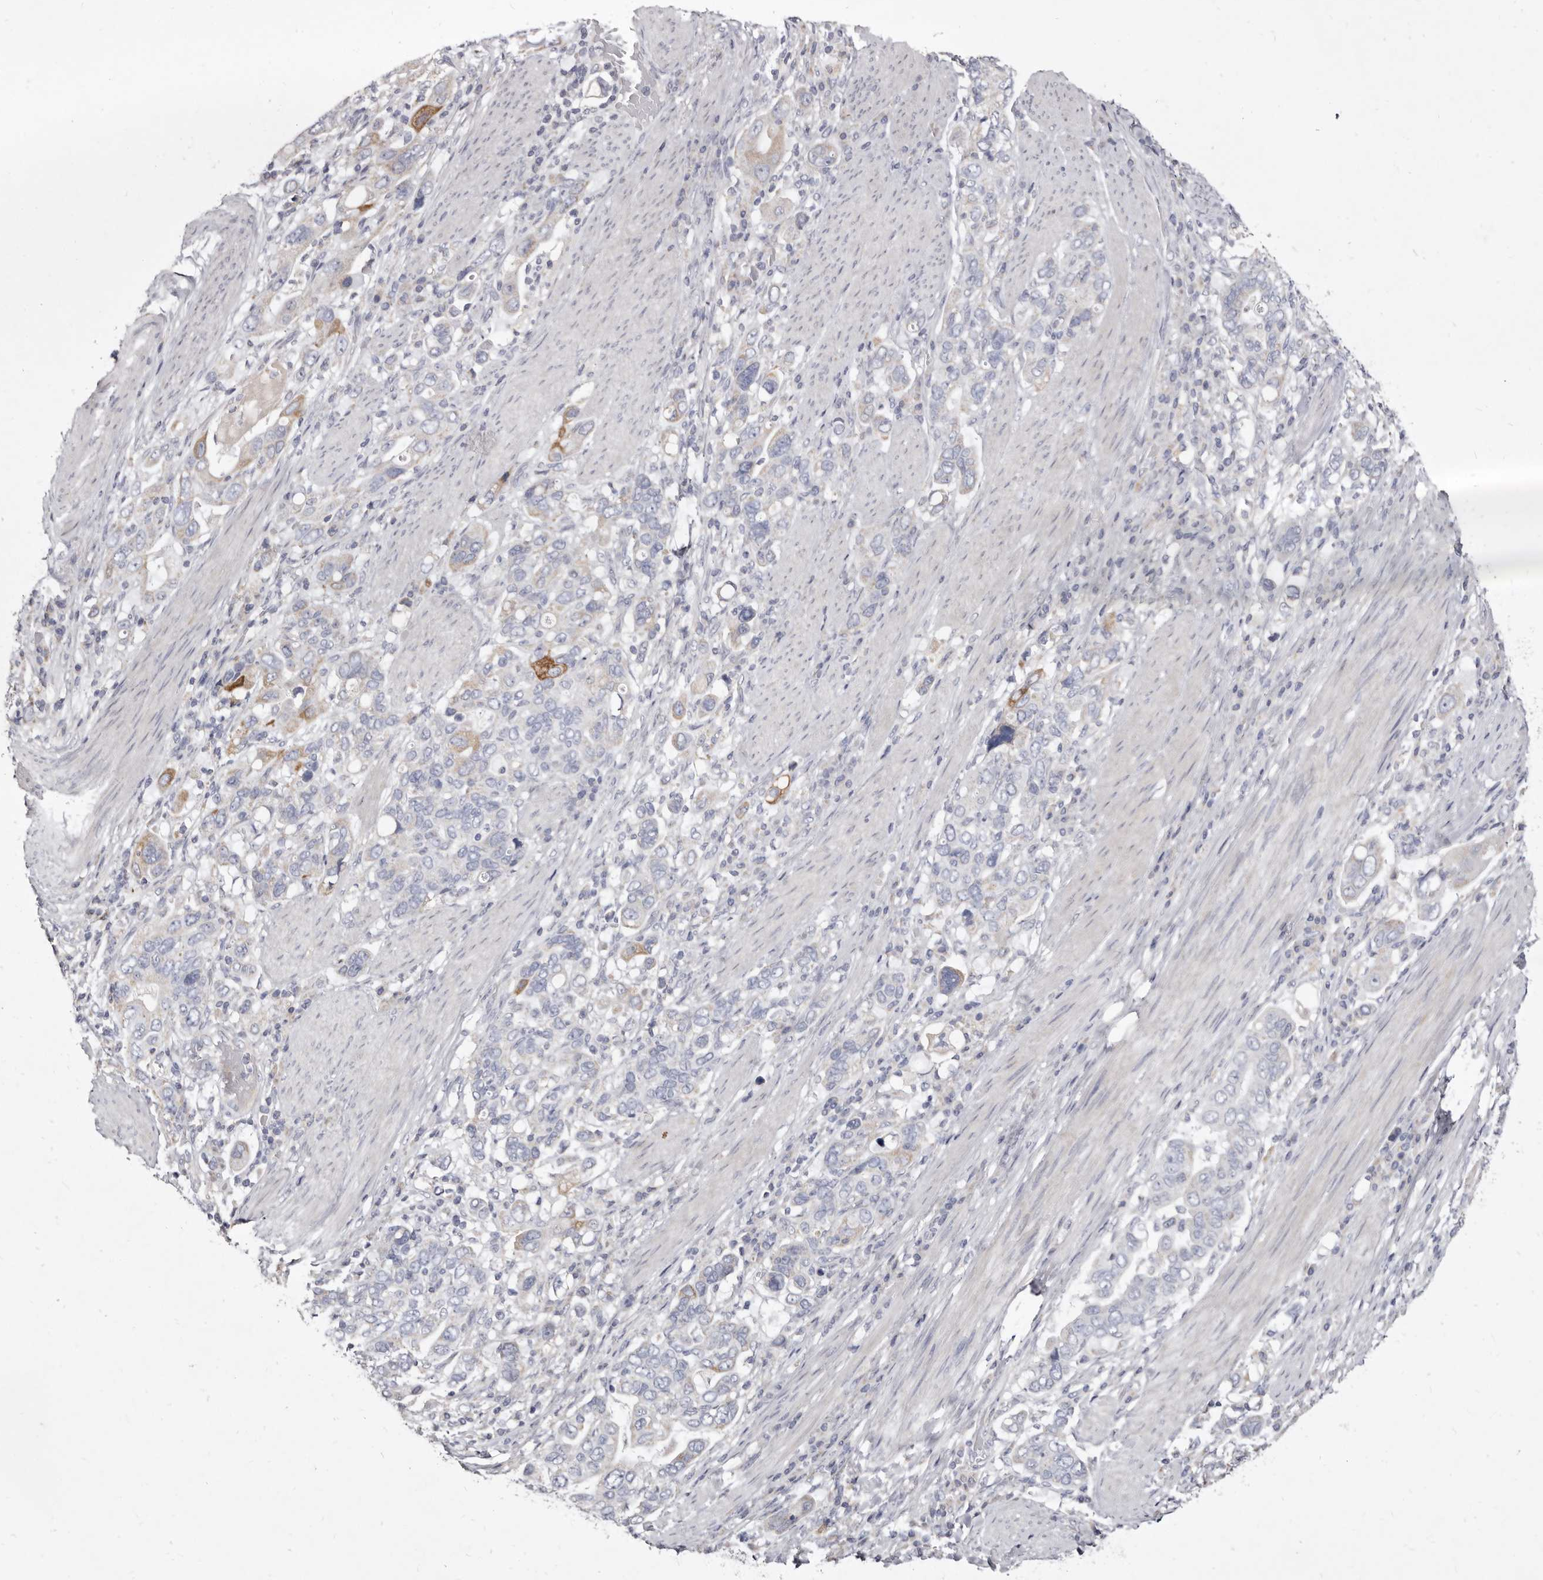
{"staining": {"intensity": "weak", "quantity": "<25%", "location": "cytoplasmic/membranous"}, "tissue": "stomach cancer", "cell_type": "Tumor cells", "image_type": "cancer", "snomed": [{"axis": "morphology", "description": "Adenocarcinoma, NOS"}, {"axis": "topography", "description": "Stomach, upper"}], "caption": "Immunohistochemistry of stomach cancer displays no staining in tumor cells. (DAB IHC with hematoxylin counter stain).", "gene": "CYP2E1", "patient": {"sex": "male", "age": 62}}